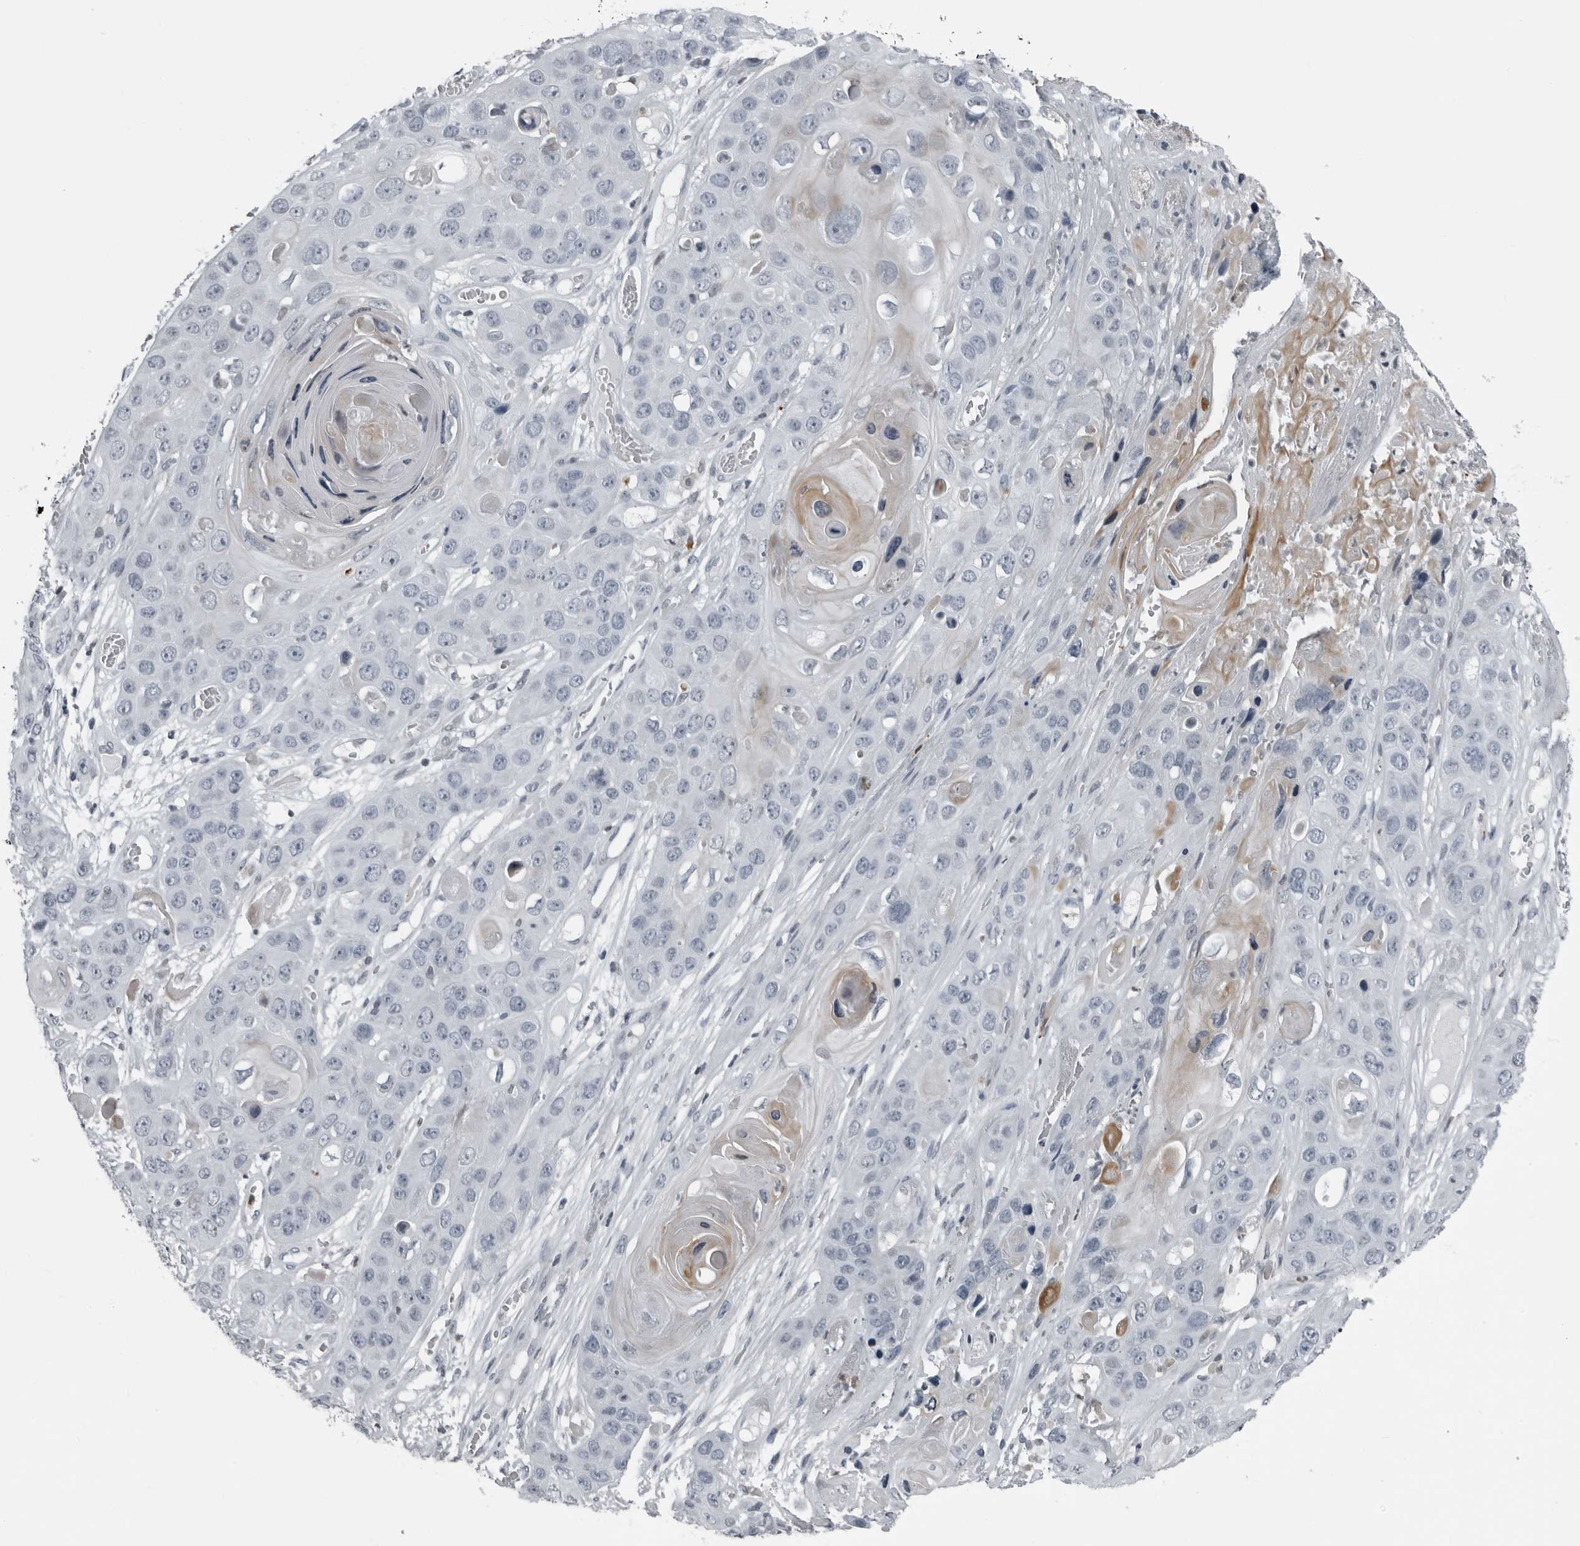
{"staining": {"intensity": "moderate", "quantity": "<25%", "location": "cytoplasmic/membranous"}, "tissue": "skin cancer", "cell_type": "Tumor cells", "image_type": "cancer", "snomed": [{"axis": "morphology", "description": "Squamous cell carcinoma, NOS"}, {"axis": "topography", "description": "Skin"}], "caption": "IHC photomicrograph of neoplastic tissue: skin cancer stained using immunohistochemistry (IHC) displays low levels of moderate protein expression localized specifically in the cytoplasmic/membranous of tumor cells, appearing as a cytoplasmic/membranous brown color.", "gene": "RTCA", "patient": {"sex": "male", "age": 55}}